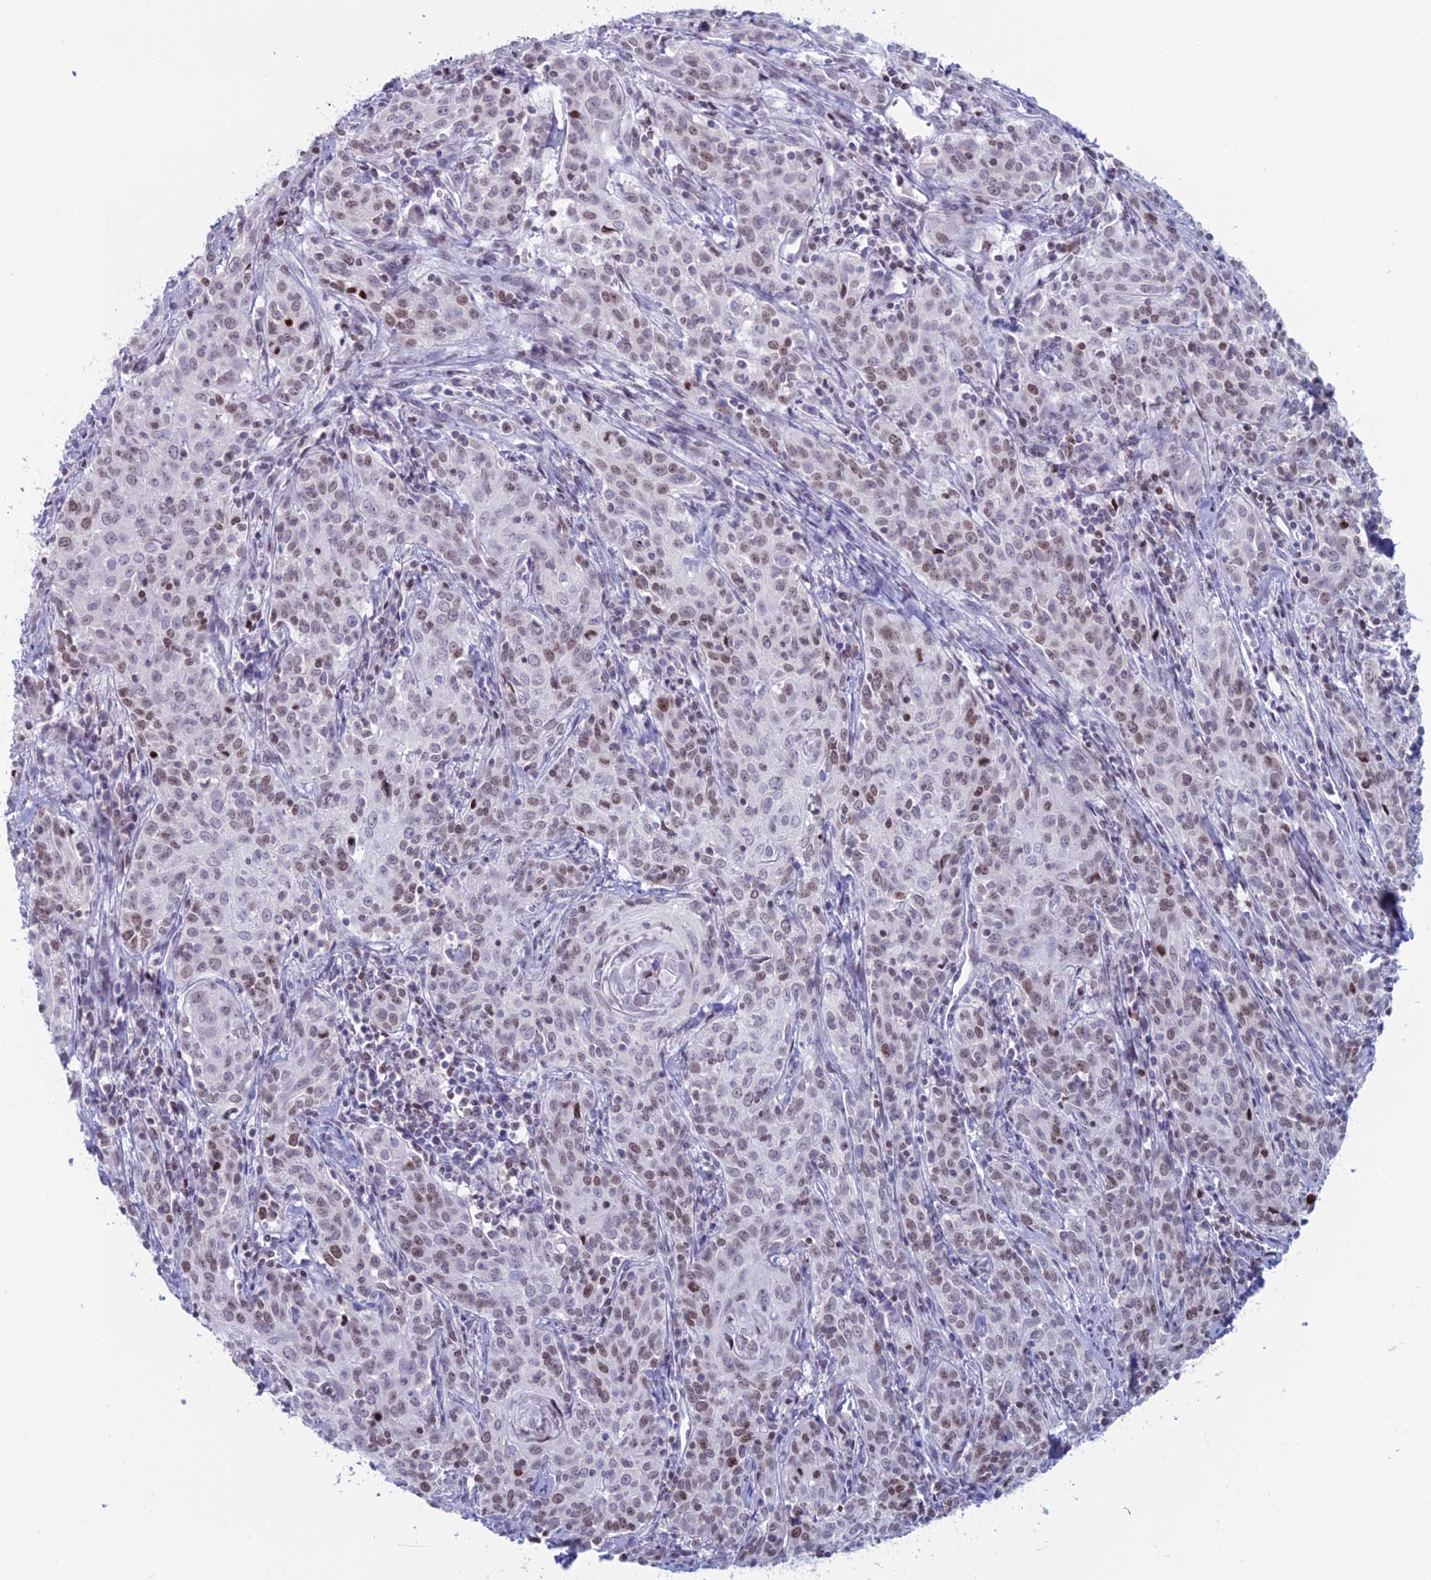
{"staining": {"intensity": "moderate", "quantity": "<25%", "location": "nuclear"}, "tissue": "cervical cancer", "cell_type": "Tumor cells", "image_type": "cancer", "snomed": [{"axis": "morphology", "description": "Squamous cell carcinoma, NOS"}, {"axis": "topography", "description": "Cervix"}], "caption": "Immunohistochemical staining of human squamous cell carcinoma (cervical) exhibits low levels of moderate nuclear expression in about <25% of tumor cells.", "gene": "CERS6", "patient": {"sex": "female", "age": 57}}